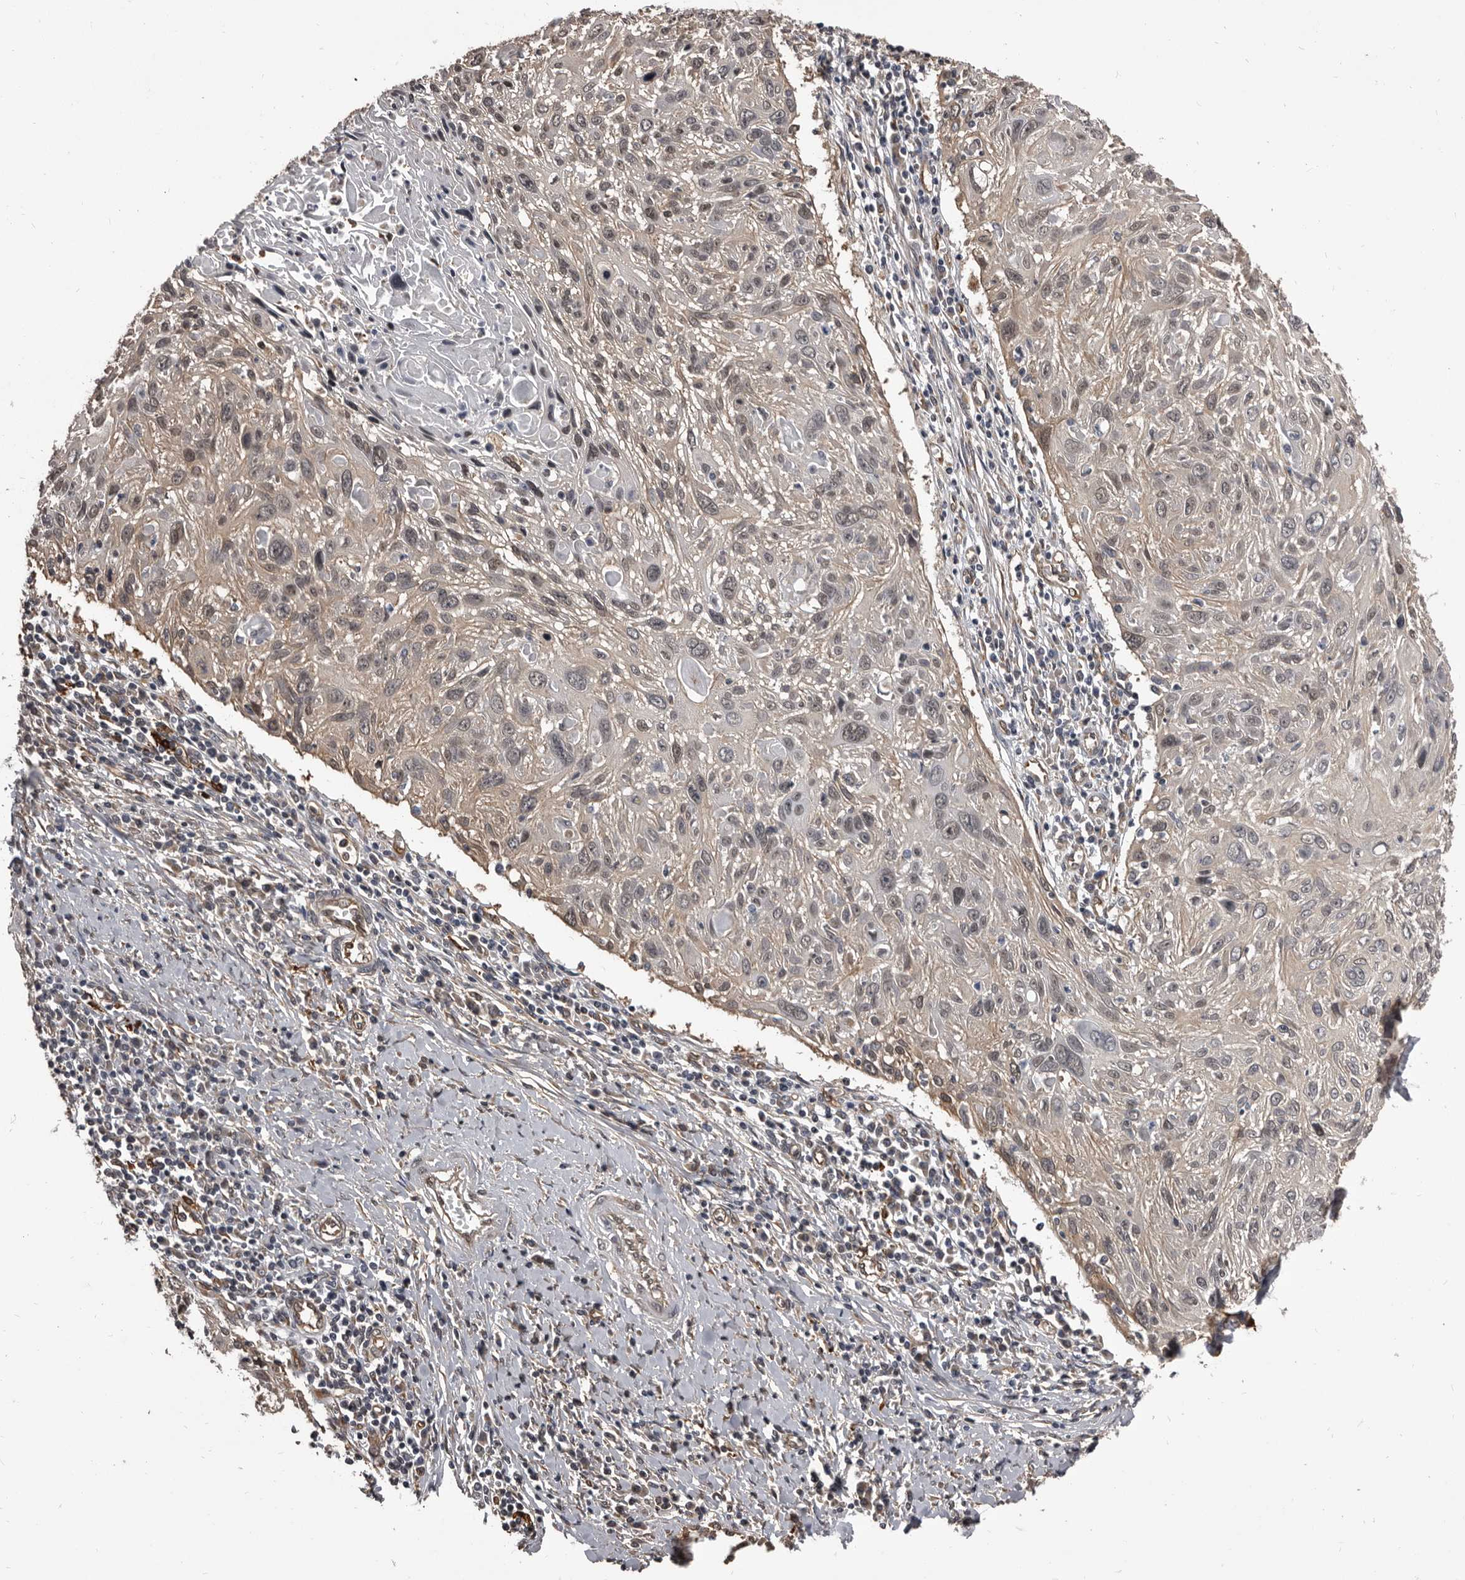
{"staining": {"intensity": "weak", "quantity": ">75%", "location": "cytoplasmic/membranous,nuclear"}, "tissue": "cervical cancer", "cell_type": "Tumor cells", "image_type": "cancer", "snomed": [{"axis": "morphology", "description": "Squamous cell carcinoma, NOS"}, {"axis": "topography", "description": "Cervix"}], "caption": "Squamous cell carcinoma (cervical) was stained to show a protein in brown. There is low levels of weak cytoplasmic/membranous and nuclear positivity in approximately >75% of tumor cells.", "gene": "ADAMTS20", "patient": {"sex": "female", "age": 51}}